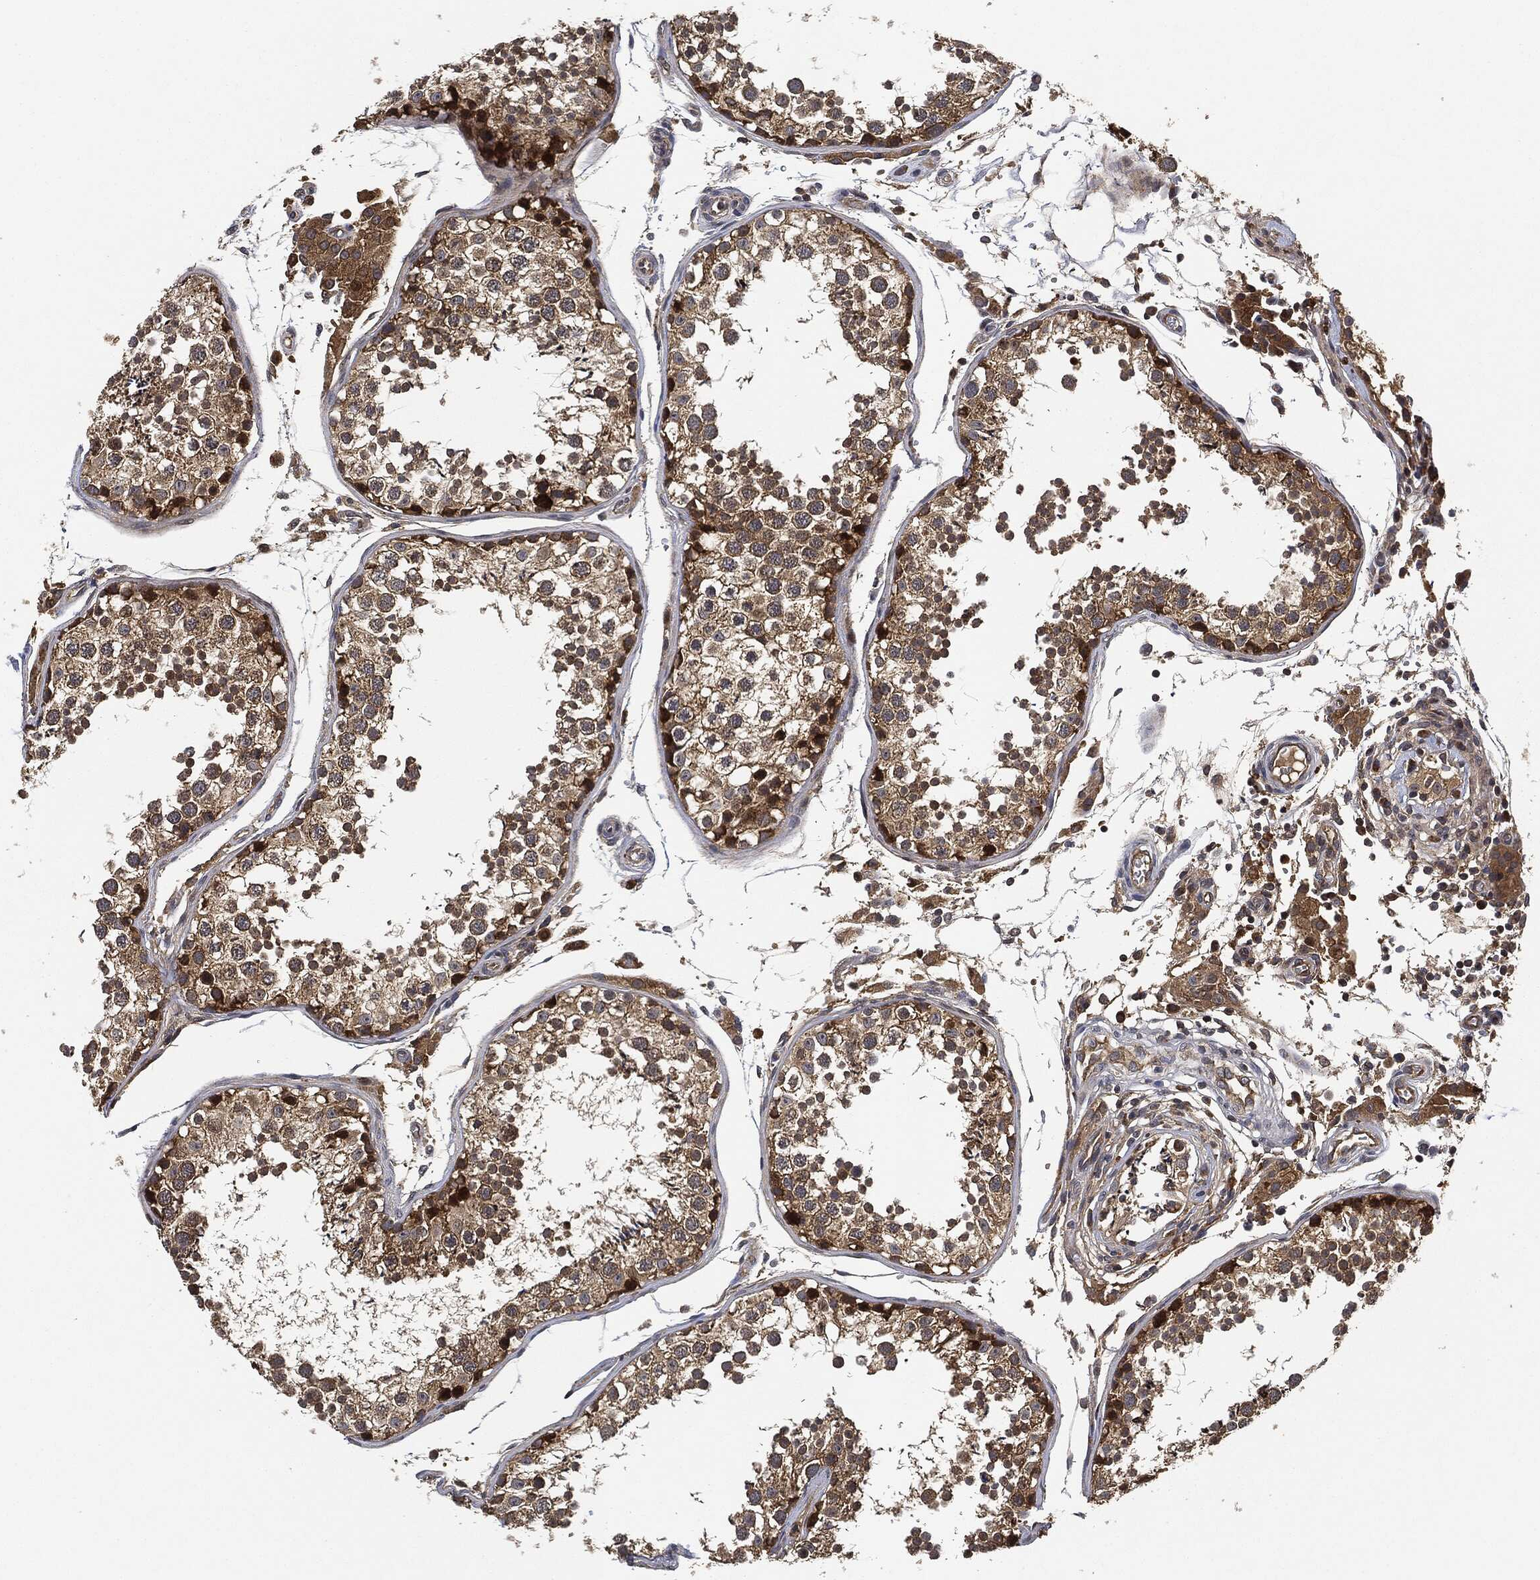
{"staining": {"intensity": "moderate", "quantity": ">75%", "location": "cytoplasmic/membranous"}, "tissue": "testis", "cell_type": "Cells in seminiferous ducts", "image_type": "normal", "snomed": [{"axis": "morphology", "description": "Normal tissue, NOS"}, {"axis": "topography", "description": "Testis"}], "caption": "Immunohistochemistry (DAB (3,3'-diaminobenzidine)) staining of benign testis reveals moderate cytoplasmic/membranous protein staining in approximately >75% of cells in seminiferous ducts.", "gene": "MLST8", "patient": {"sex": "male", "age": 29}}